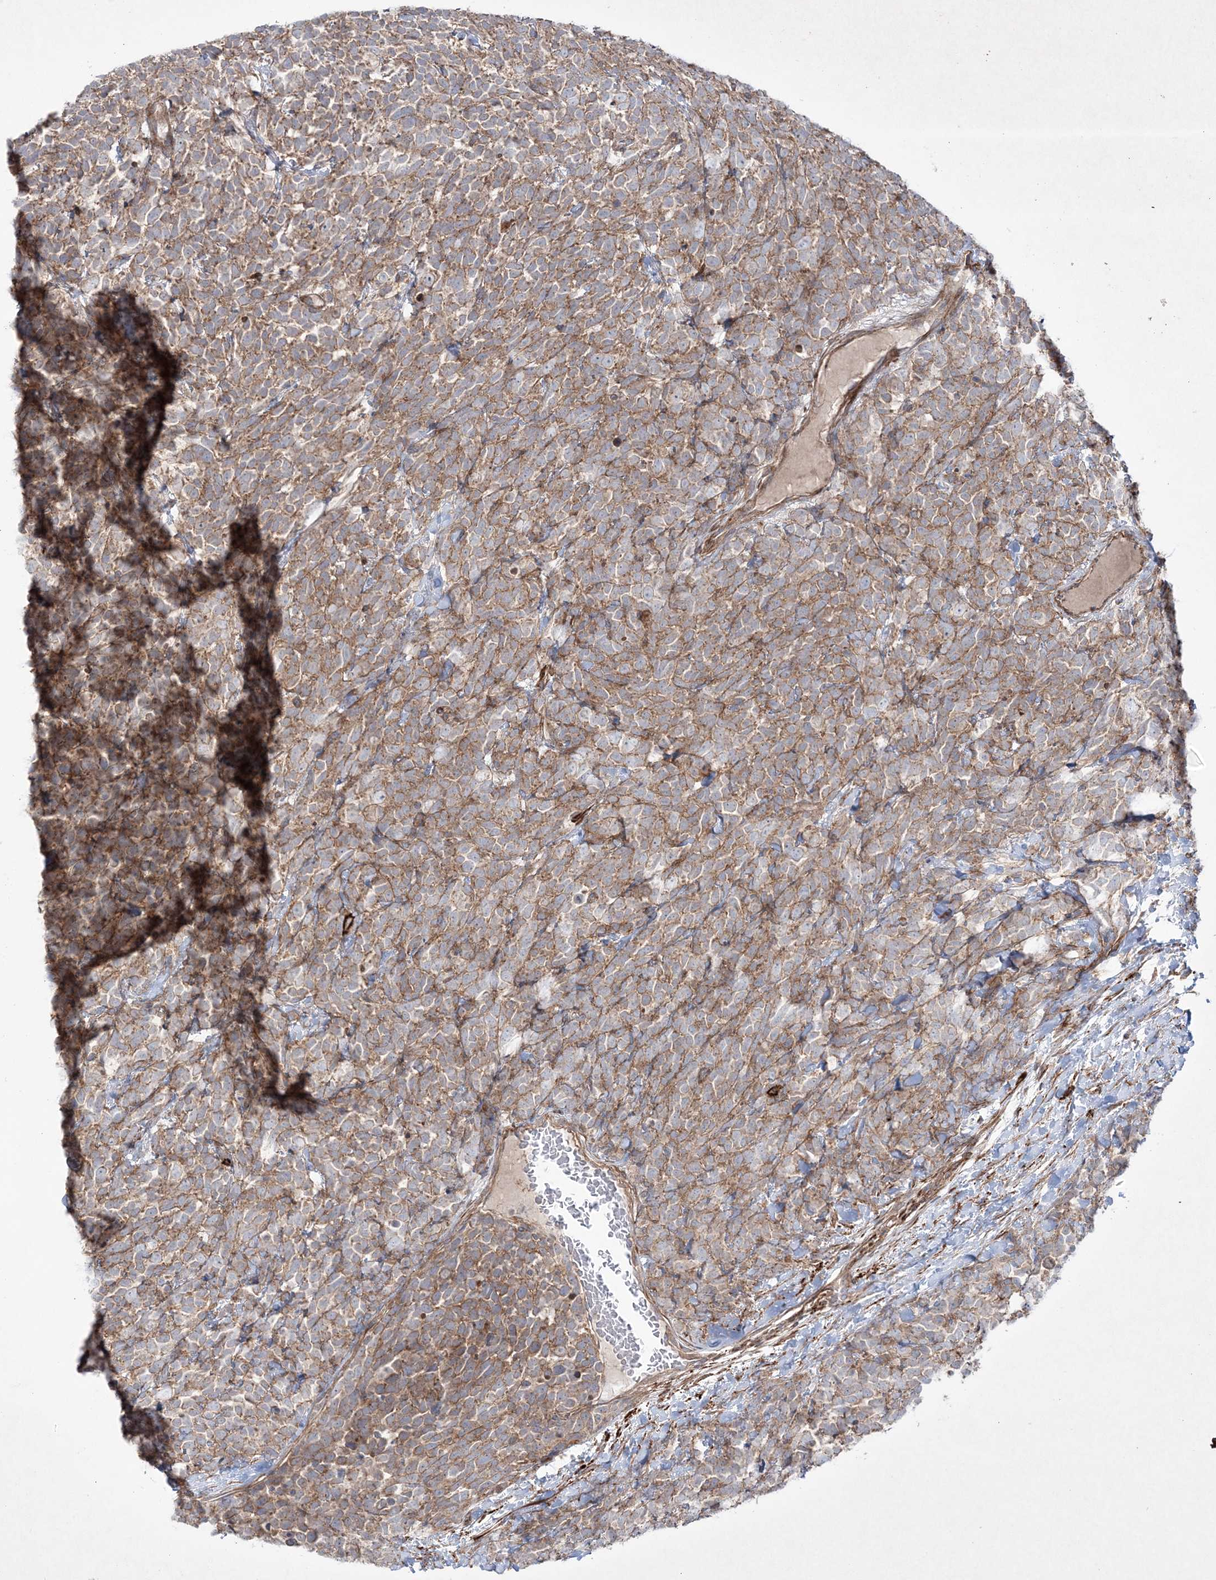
{"staining": {"intensity": "moderate", "quantity": ">75%", "location": "cytoplasmic/membranous"}, "tissue": "urothelial cancer", "cell_type": "Tumor cells", "image_type": "cancer", "snomed": [{"axis": "morphology", "description": "Urothelial carcinoma, High grade"}, {"axis": "topography", "description": "Urinary bladder"}], "caption": "Protein analysis of urothelial cancer tissue displays moderate cytoplasmic/membranous positivity in about >75% of tumor cells.", "gene": "RICTOR", "patient": {"sex": "female", "age": 82}}